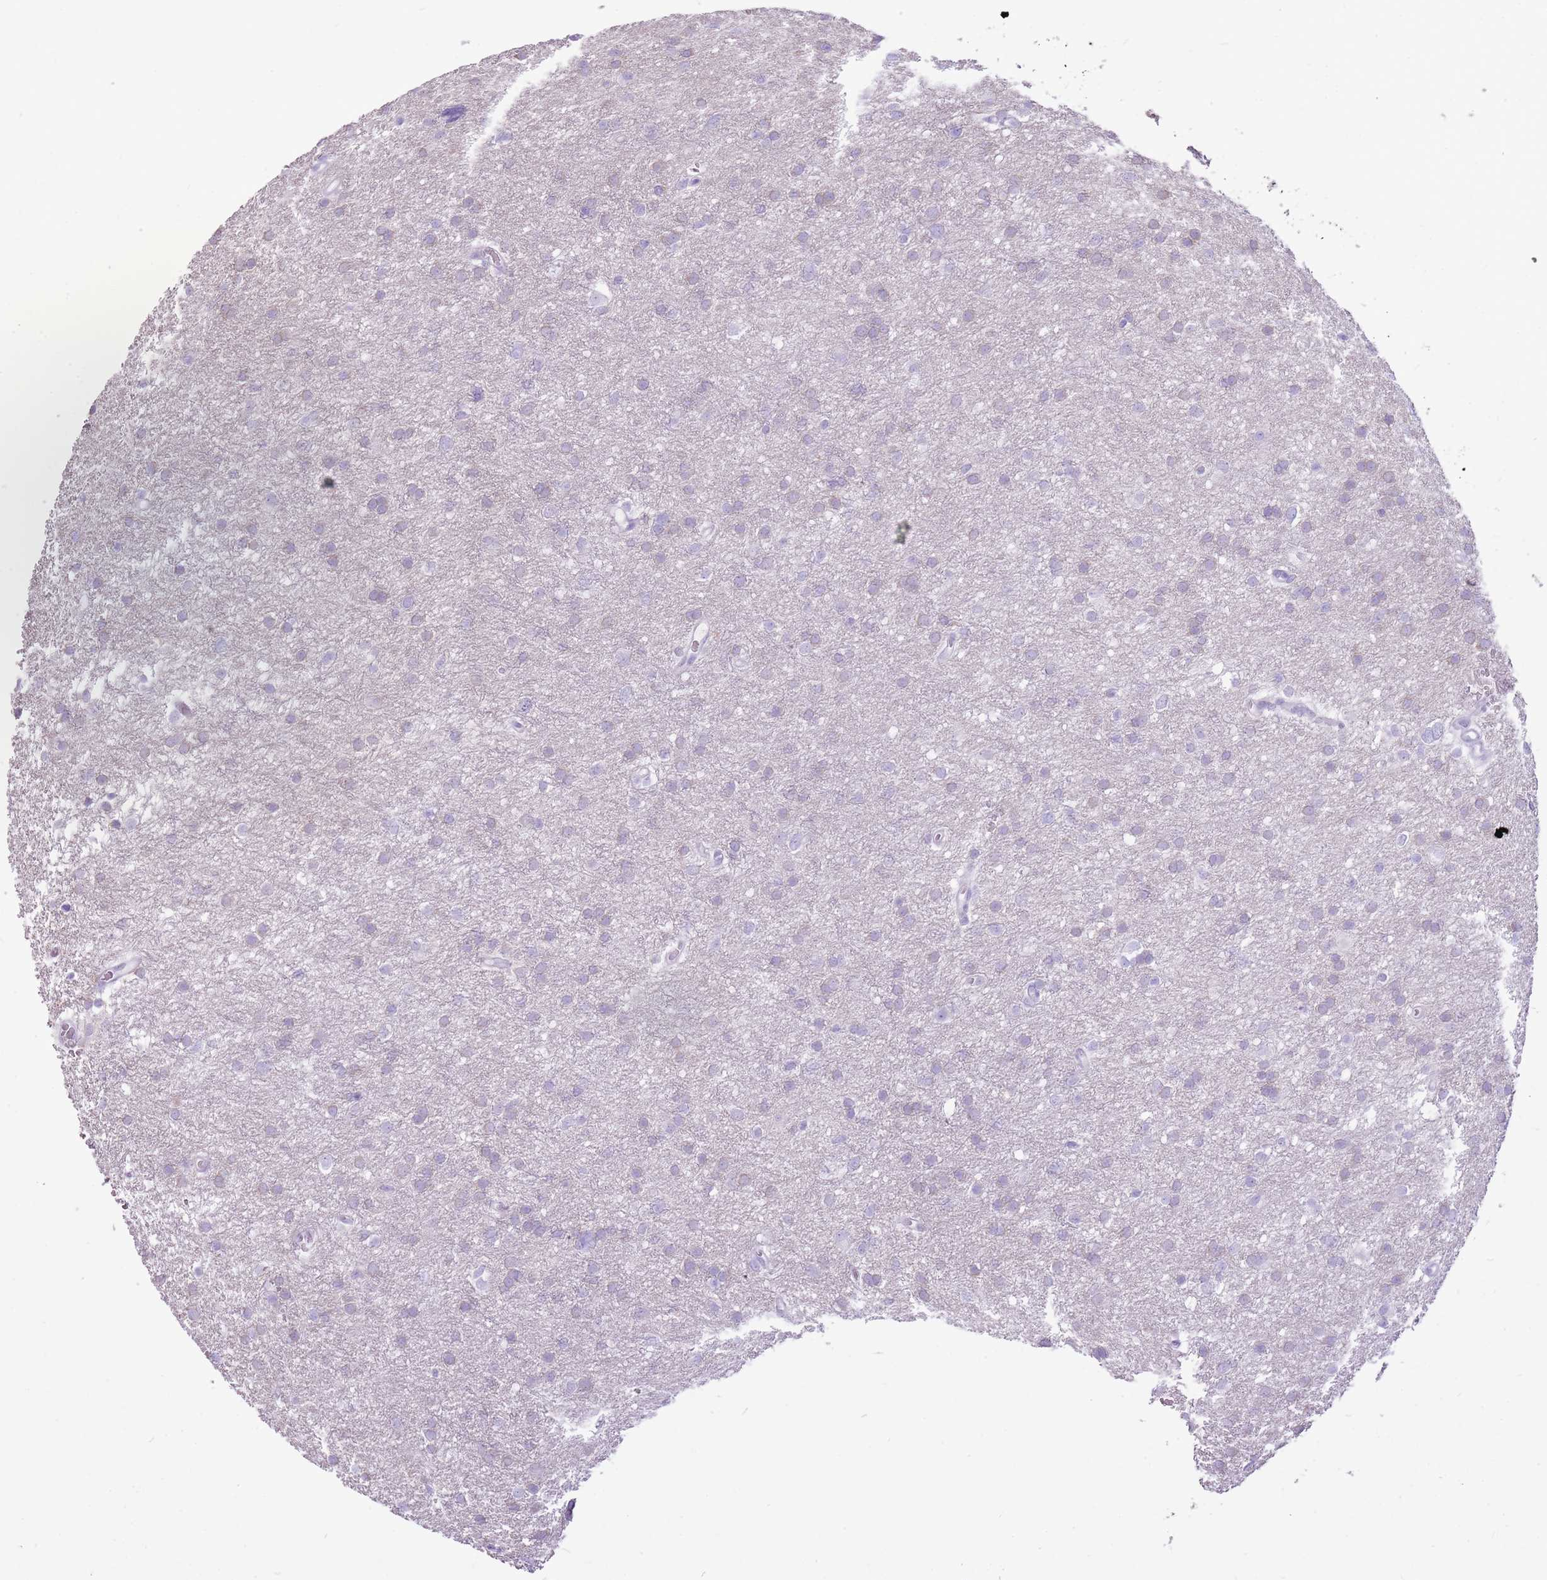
{"staining": {"intensity": "negative", "quantity": "none", "location": "none"}, "tissue": "glioma", "cell_type": "Tumor cells", "image_type": "cancer", "snomed": [{"axis": "morphology", "description": "Glioma, malignant, High grade"}, {"axis": "topography", "description": "Cerebral cortex"}], "caption": "A photomicrograph of glioma stained for a protein demonstrates no brown staining in tumor cells.", "gene": "CNFN", "patient": {"sex": "female", "age": 36}}